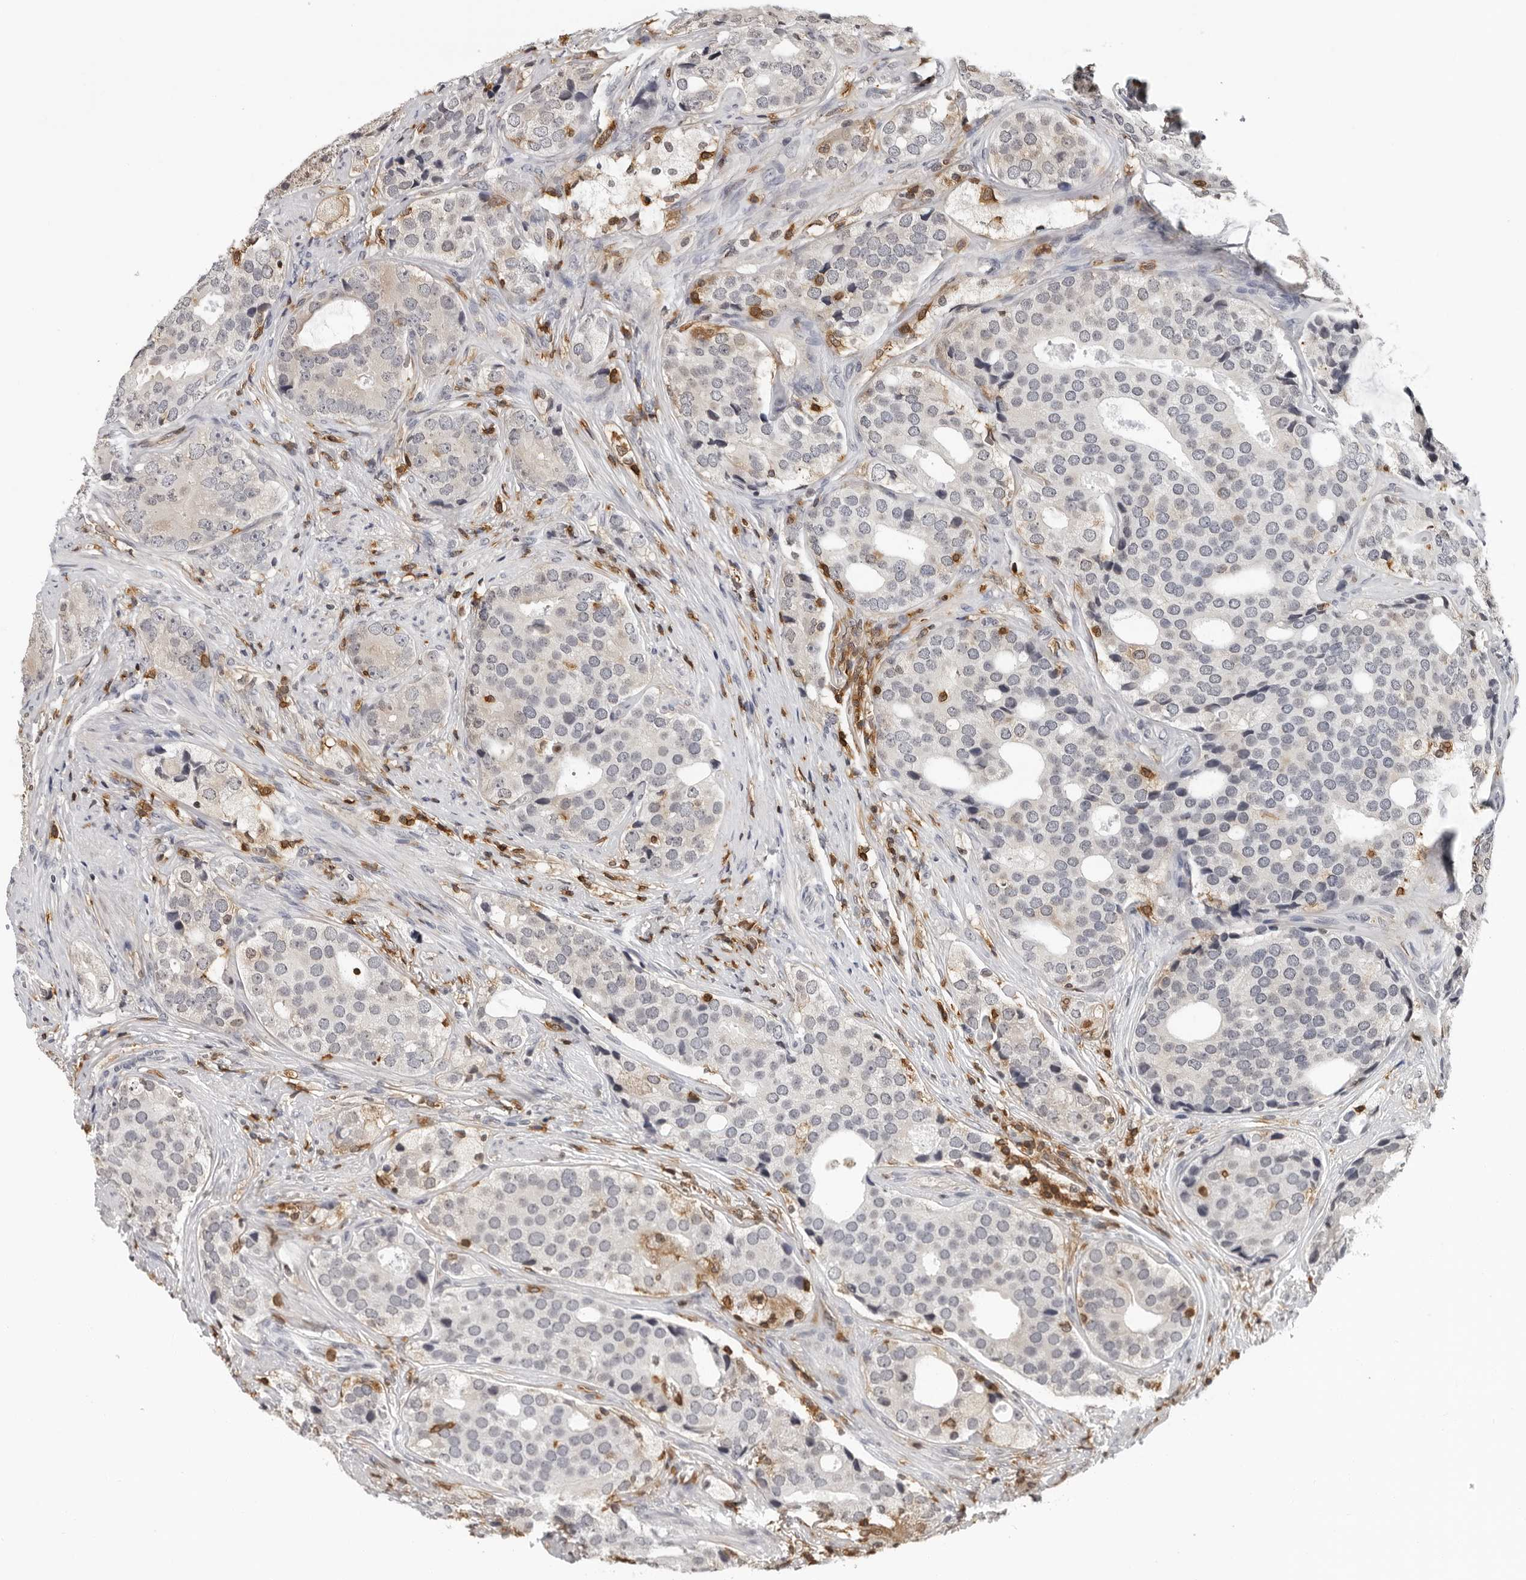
{"staining": {"intensity": "weak", "quantity": "<25%", "location": "cytoplasmic/membranous"}, "tissue": "prostate cancer", "cell_type": "Tumor cells", "image_type": "cancer", "snomed": [{"axis": "morphology", "description": "Adenocarcinoma, High grade"}, {"axis": "topography", "description": "Prostate"}], "caption": "DAB (3,3'-diaminobenzidine) immunohistochemical staining of prostate cancer (high-grade adenocarcinoma) exhibits no significant staining in tumor cells. (Immunohistochemistry (ihc), brightfield microscopy, high magnification).", "gene": "HSPH1", "patient": {"sex": "male", "age": 56}}